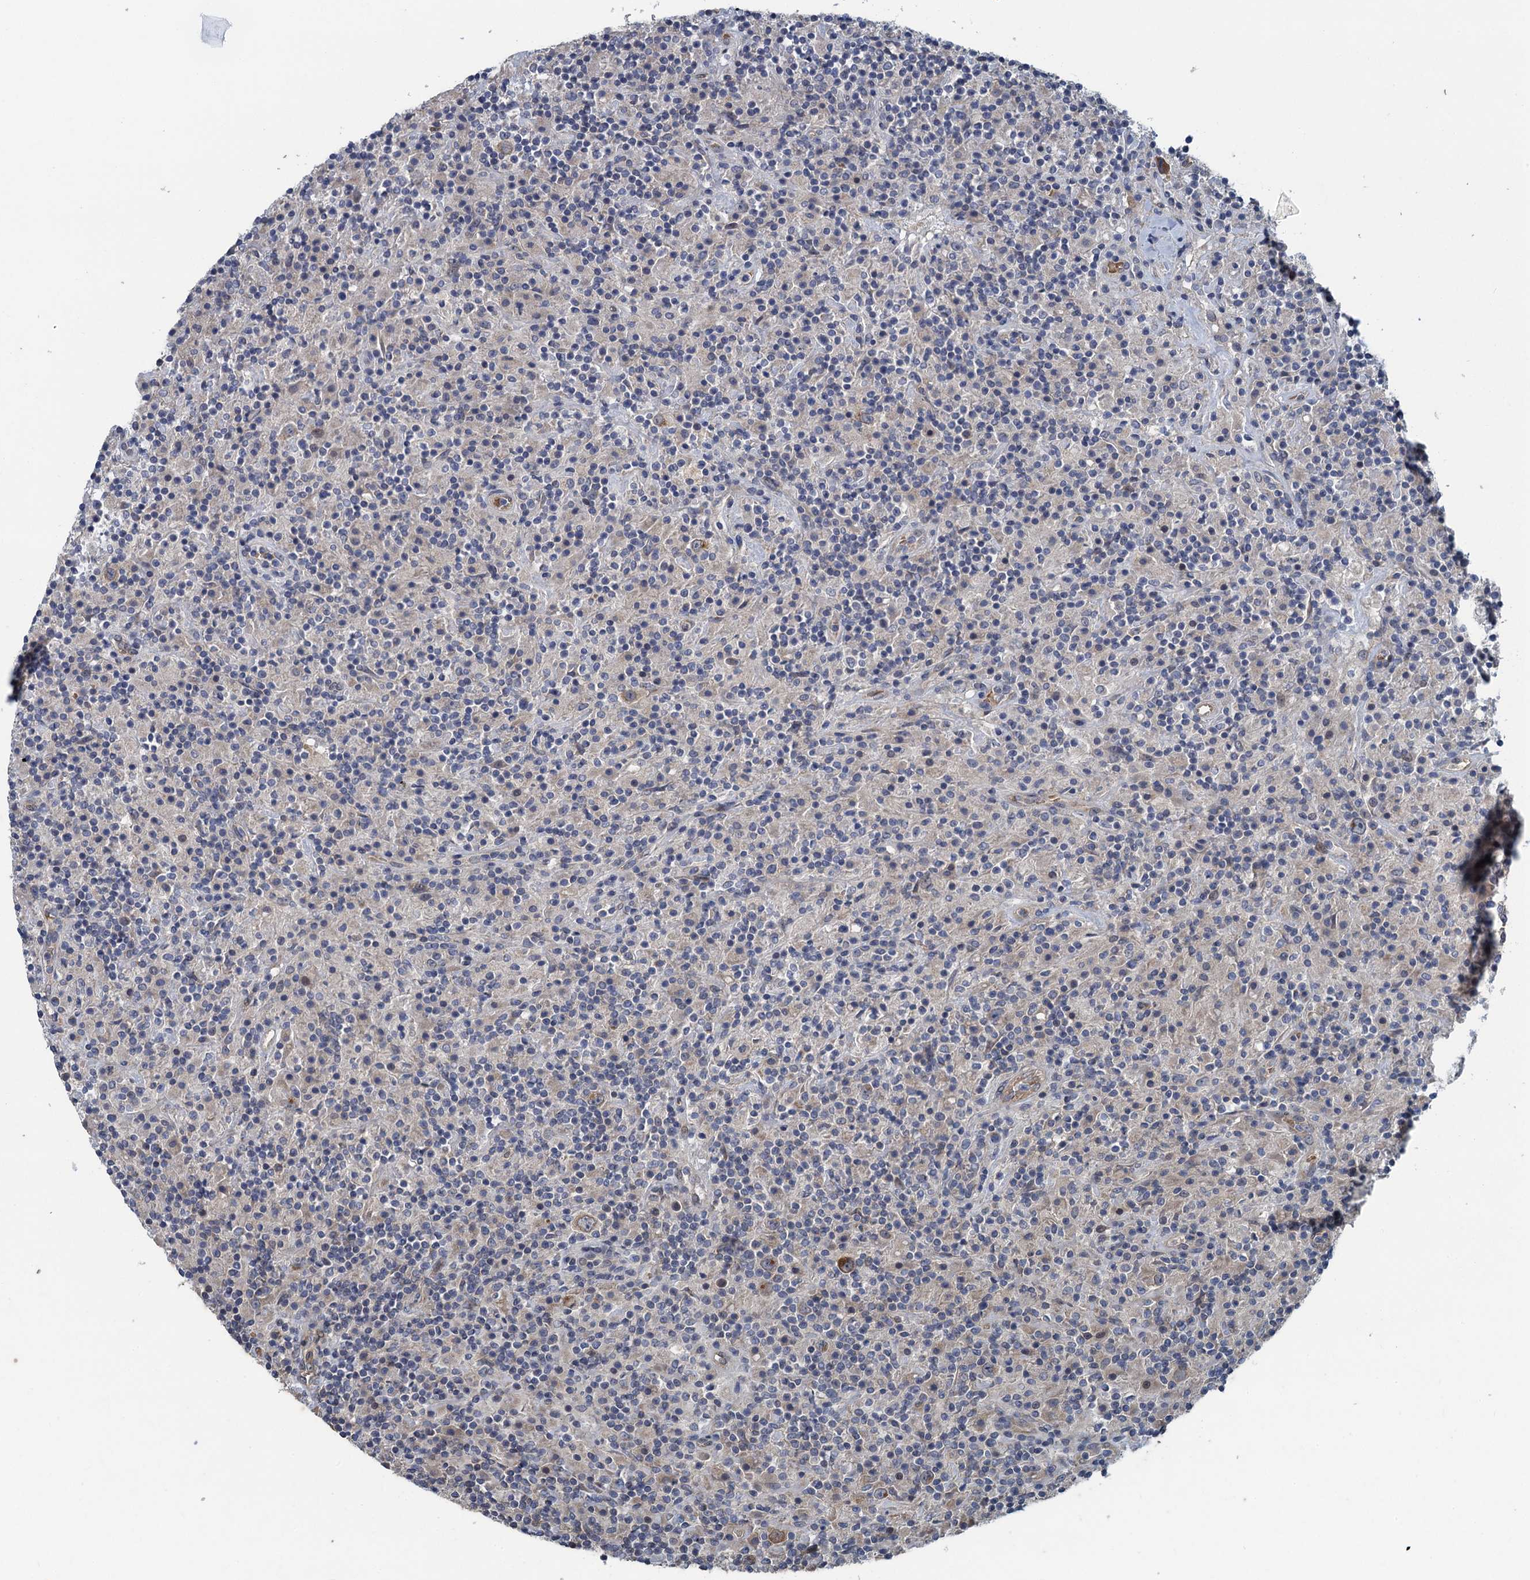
{"staining": {"intensity": "moderate", "quantity": "25%-75%", "location": "cytoplasmic/membranous"}, "tissue": "lymphoma", "cell_type": "Tumor cells", "image_type": "cancer", "snomed": [{"axis": "morphology", "description": "Hodgkin's disease, NOS"}, {"axis": "topography", "description": "Lymph node"}], "caption": "A high-resolution histopathology image shows immunohistochemistry (IHC) staining of lymphoma, which demonstrates moderate cytoplasmic/membranous staining in approximately 25%-75% of tumor cells.", "gene": "KBTBD8", "patient": {"sex": "male", "age": 70}}